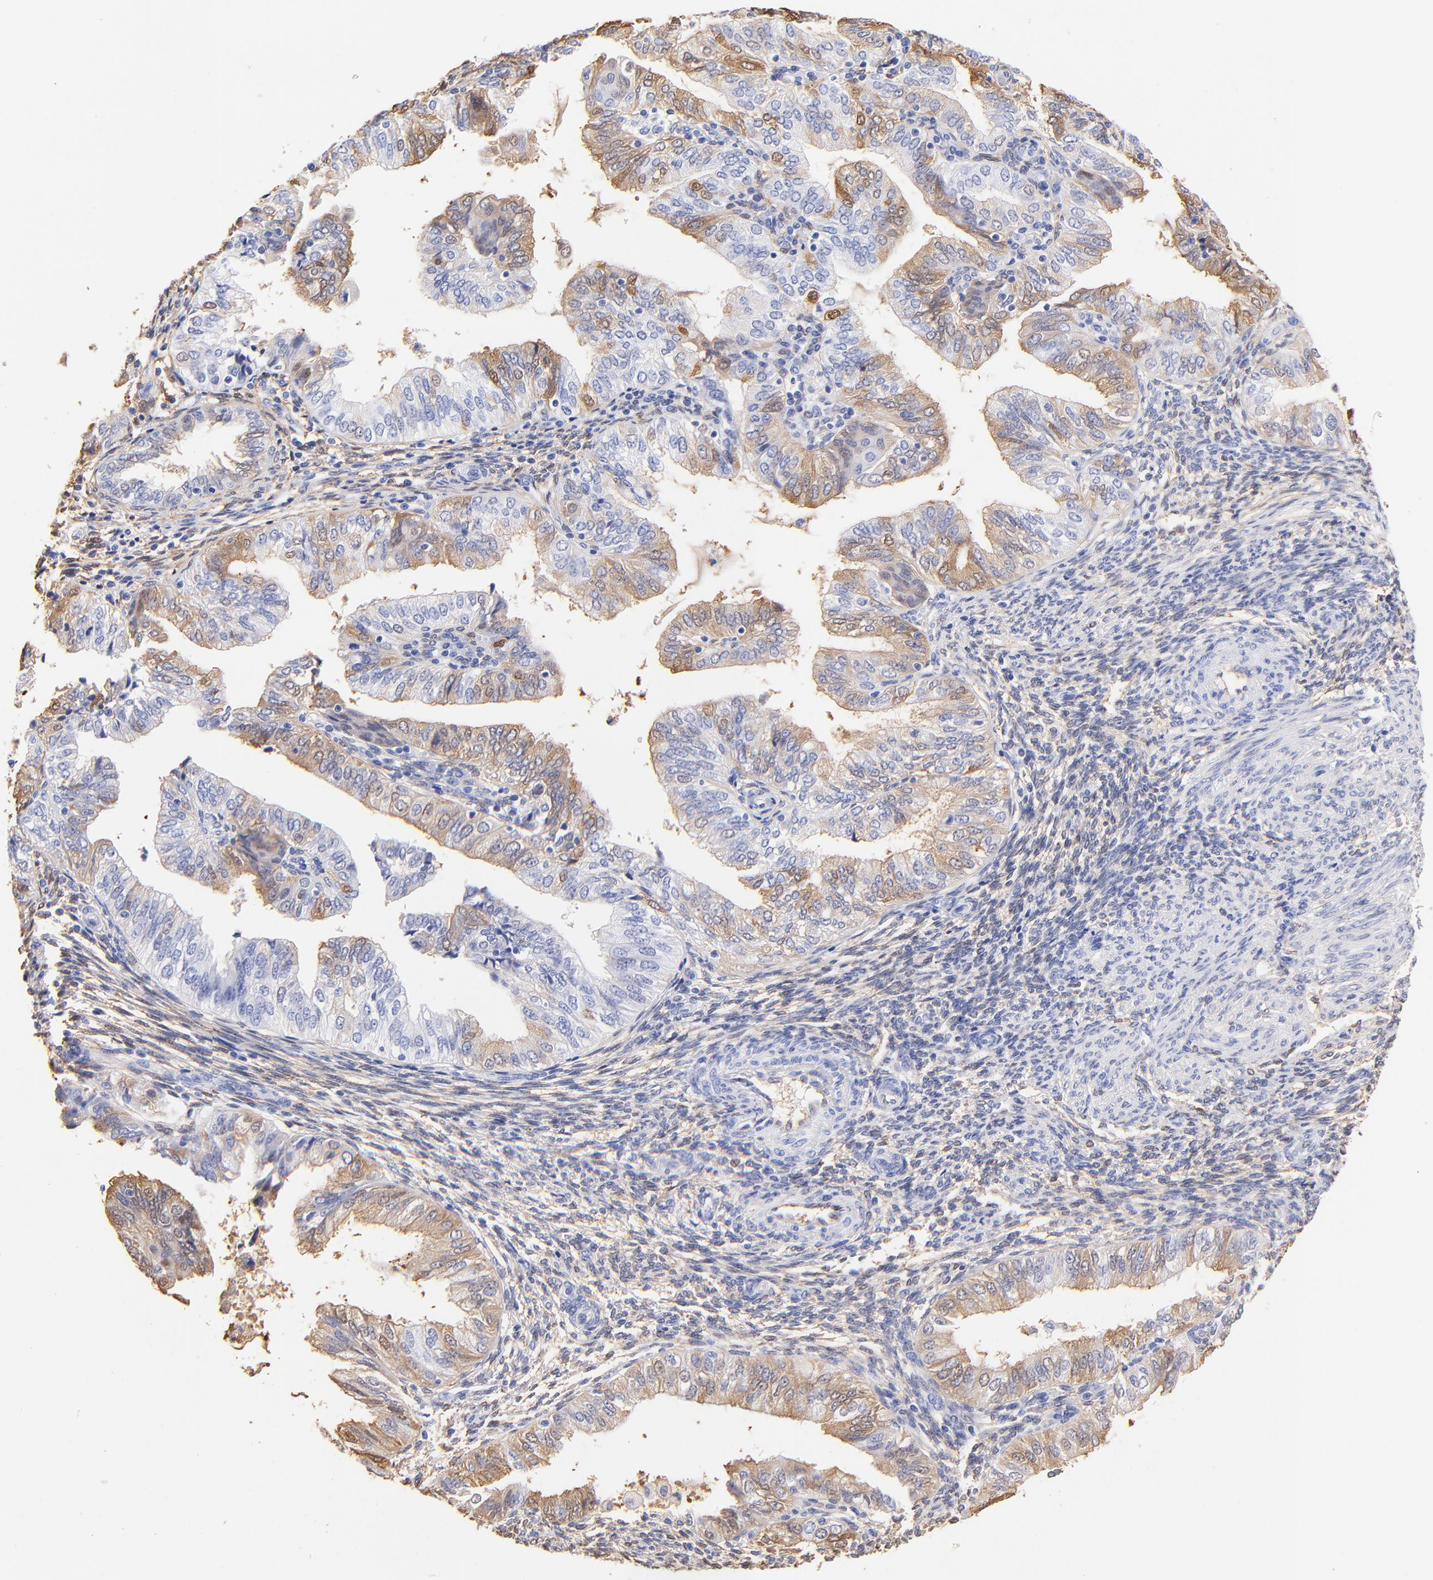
{"staining": {"intensity": "moderate", "quantity": "<25%", "location": "cytoplasmic/membranous"}, "tissue": "endometrial cancer", "cell_type": "Tumor cells", "image_type": "cancer", "snomed": [{"axis": "morphology", "description": "Adenocarcinoma, NOS"}, {"axis": "topography", "description": "Endometrium"}], "caption": "An immunohistochemistry (IHC) micrograph of tumor tissue is shown. Protein staining in brown labels moderate cytoplasmic/membranous positivity in endometrial adenocarcinoma within tumor cells.", "gene": "ALDH1A1", "patient": {"sex": "female", "age": 51}}